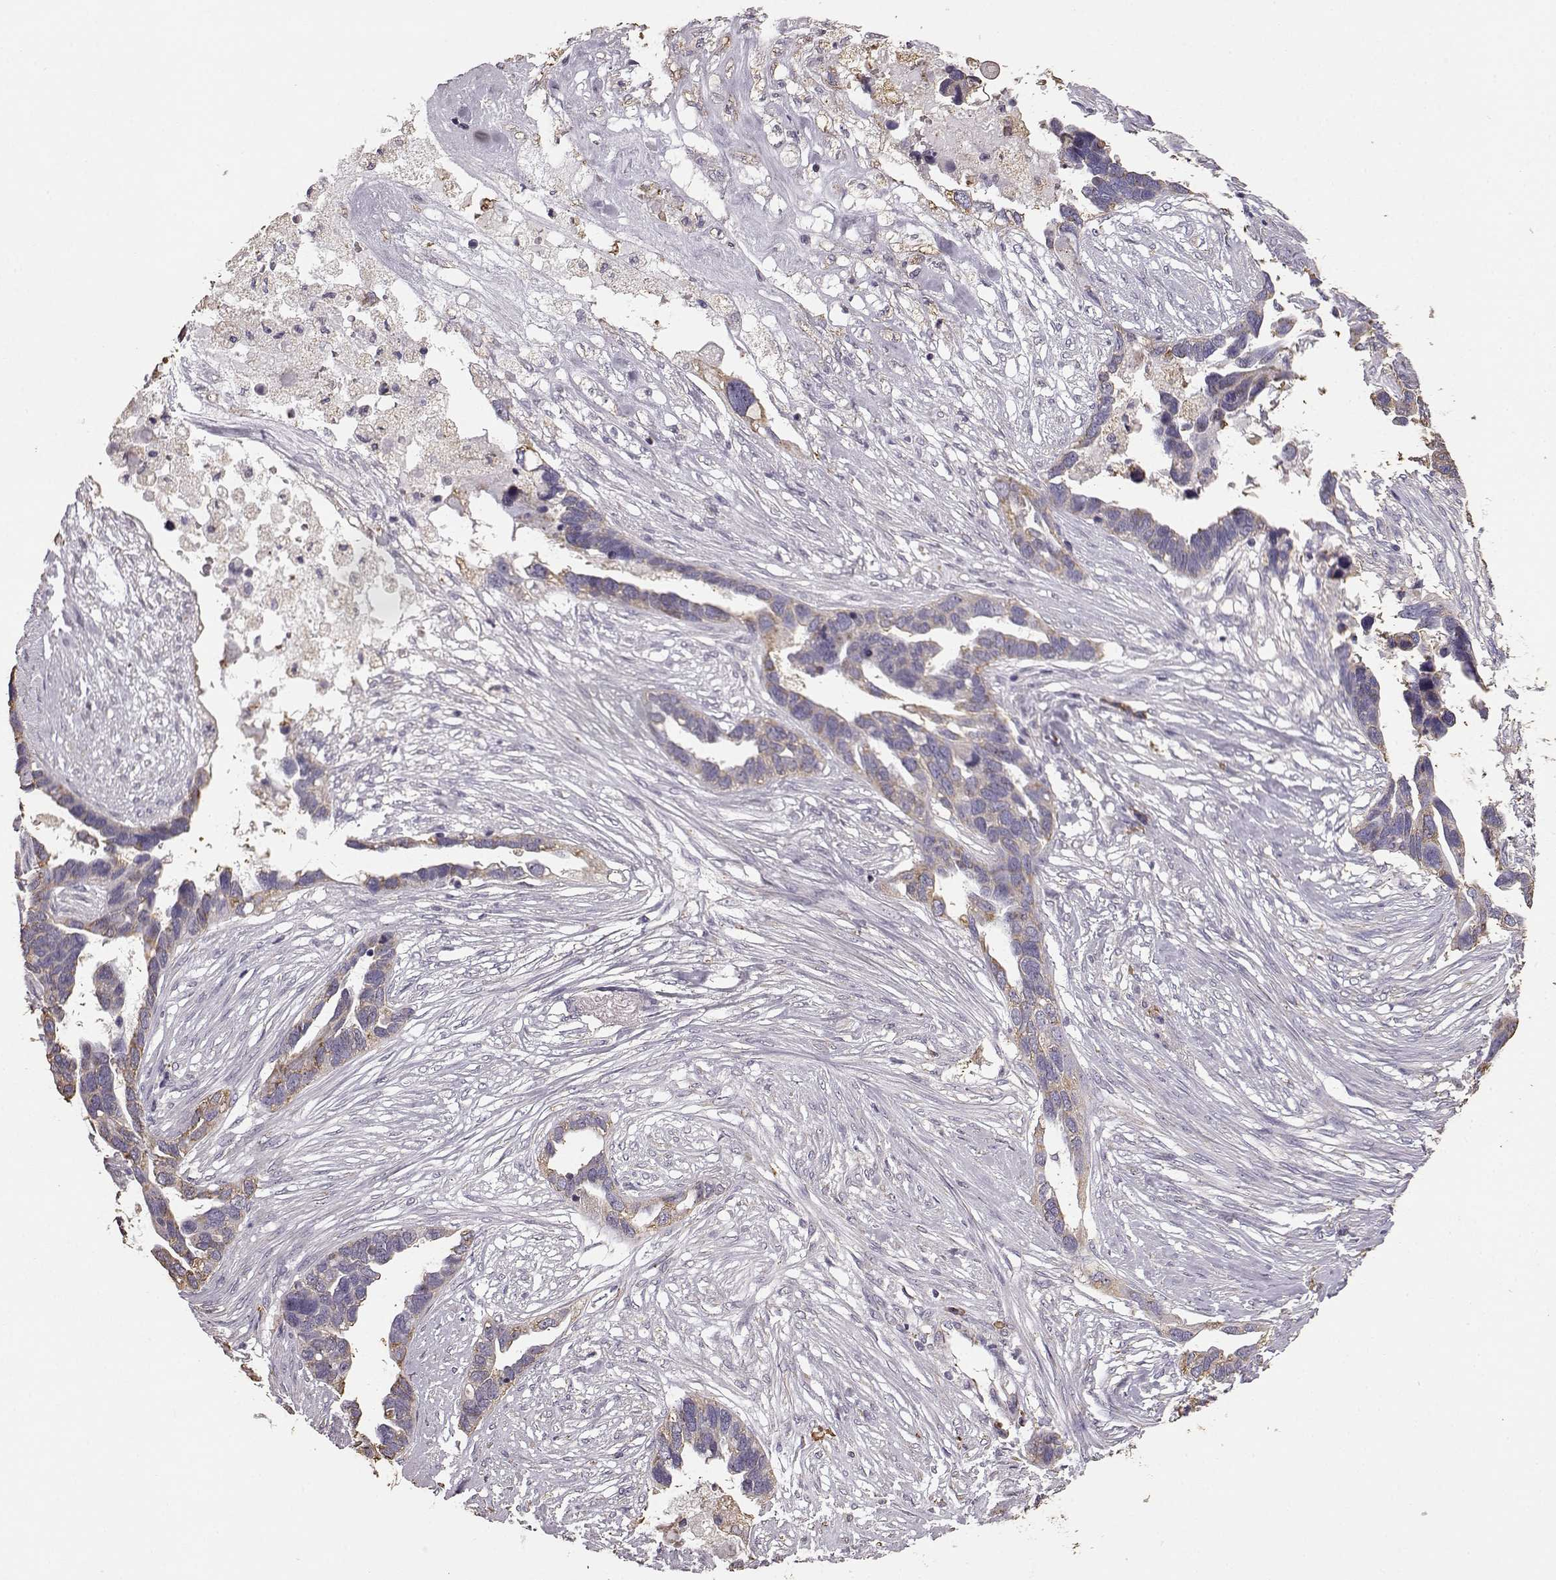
{"staining": {"intensity": "weak", "quantity": "25%-75%", "location": "cytoplasmic/membranous"}, "tissue": "ovarian cancer", "cell_type": "Tumor cells", "image_type": "cancer", "snomed": [{"axis": "morphology", "description": "Cystadenocarcinoma, serous, NOS"}, {"axis": "topography", "description": "Ovary"}], "caption": "Ovarian cancer (serous cystadenocarcinoma) tissue reveals weak cytoplasmic/membranous staining in approximately 25%-75% of tumor cells, visualized by immunohistochemistry.", "gene": "GABRG3", "patient": {"sex": "female", "age": 54}}